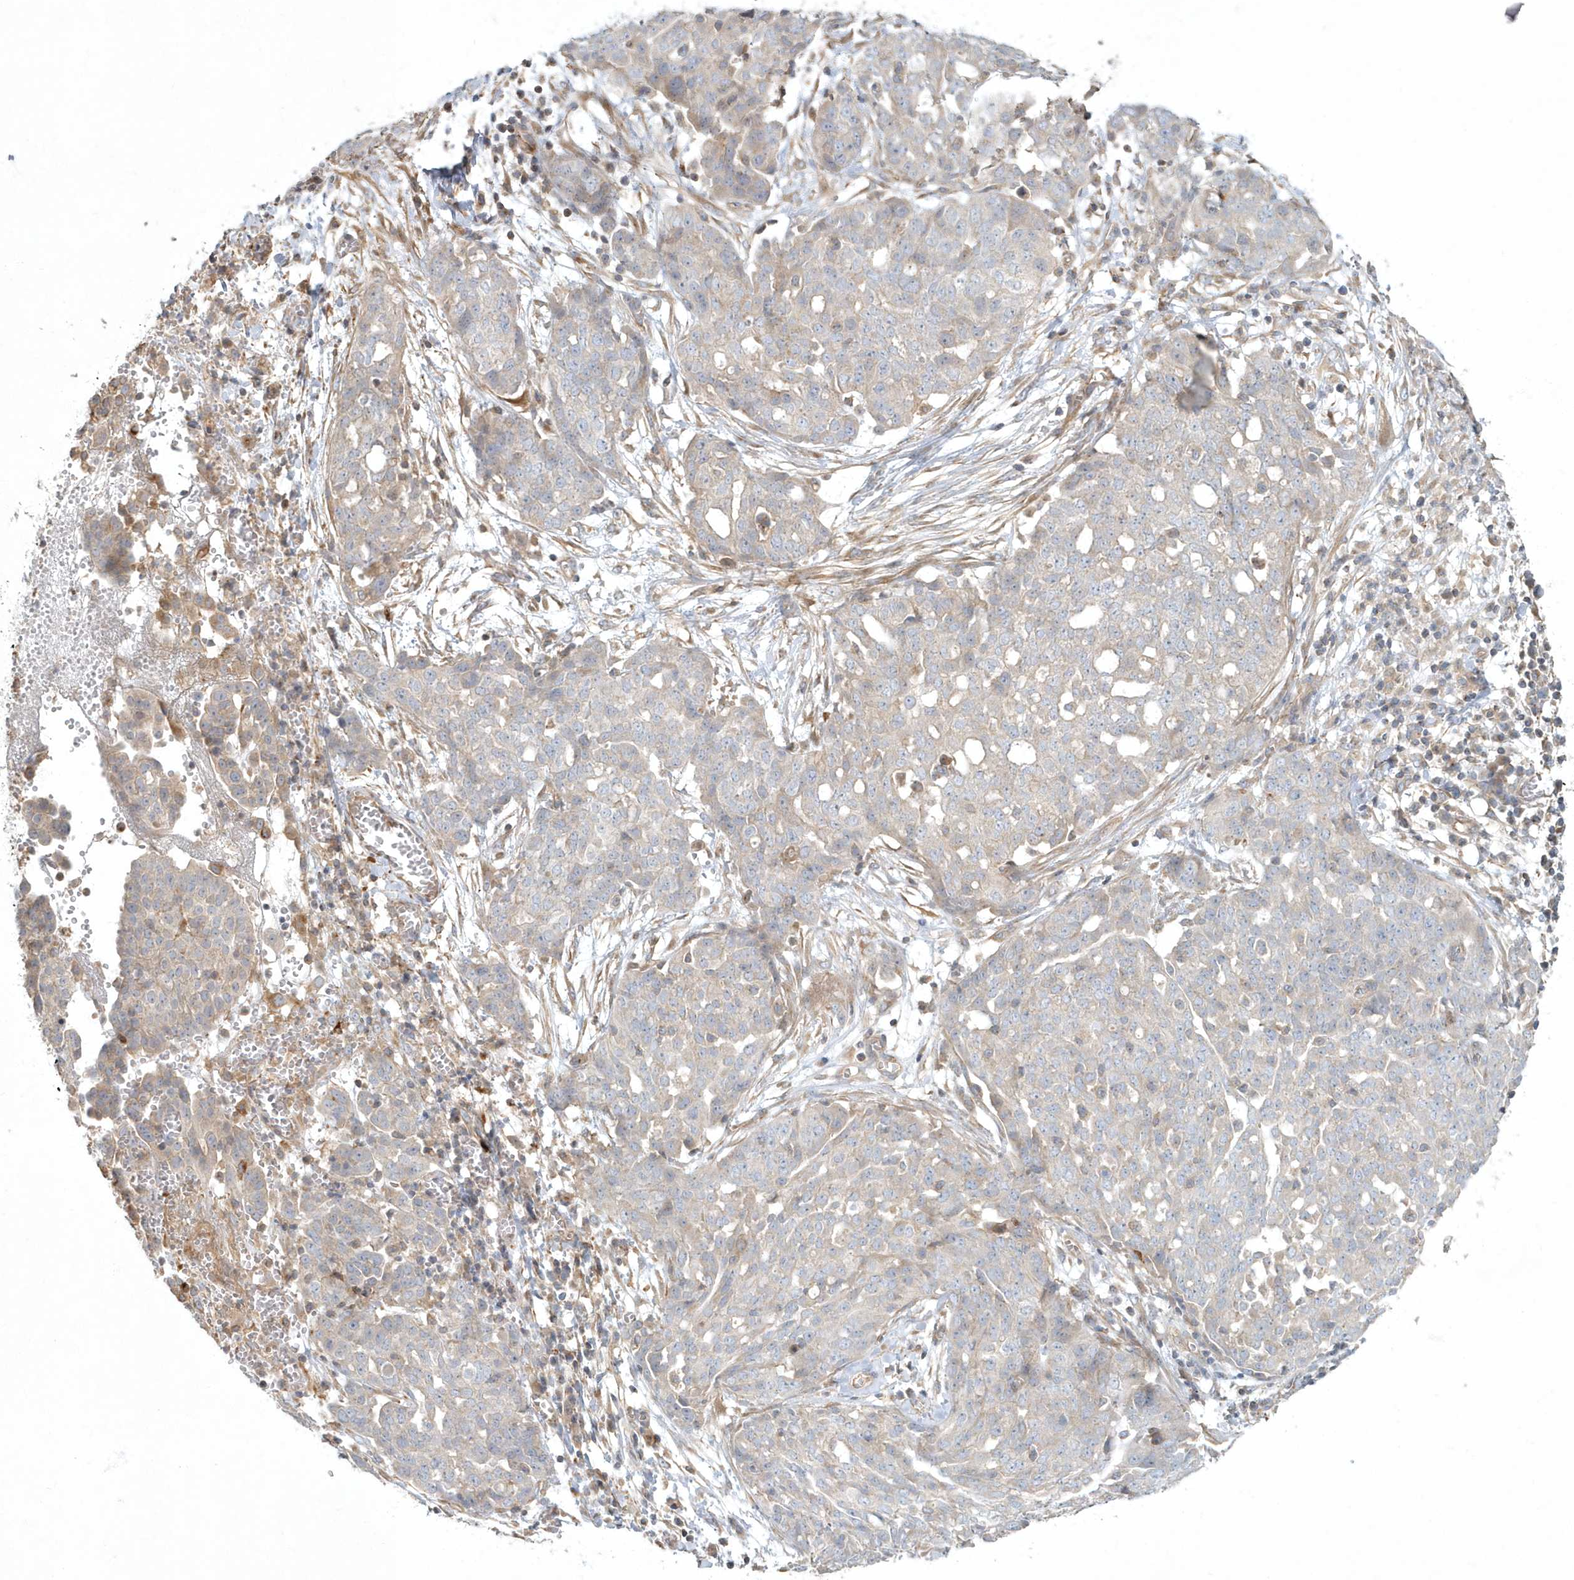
{"staining": {"intensity": "negative", "quantity": "none", "location": "none"}, "tissue": "ovarian cancer", "cell_type": "Tumor cells", "image_type": "cancer", "snomed": [{"axis": "morphology", "description": "Cystadenocarcinoma, serous, NOS"}, {"axis": "topography", "description": "Soft tissue"}, {"axis": "topography", "description": "Ovary"}], "caption": "DAB immunohistochemical staining of ovarian serous cystadenocarcinoma exhibits no significant staining in tumor cells.", "gene": "ARHGEF38", "patient": {"sex": "female", "age": 57}}